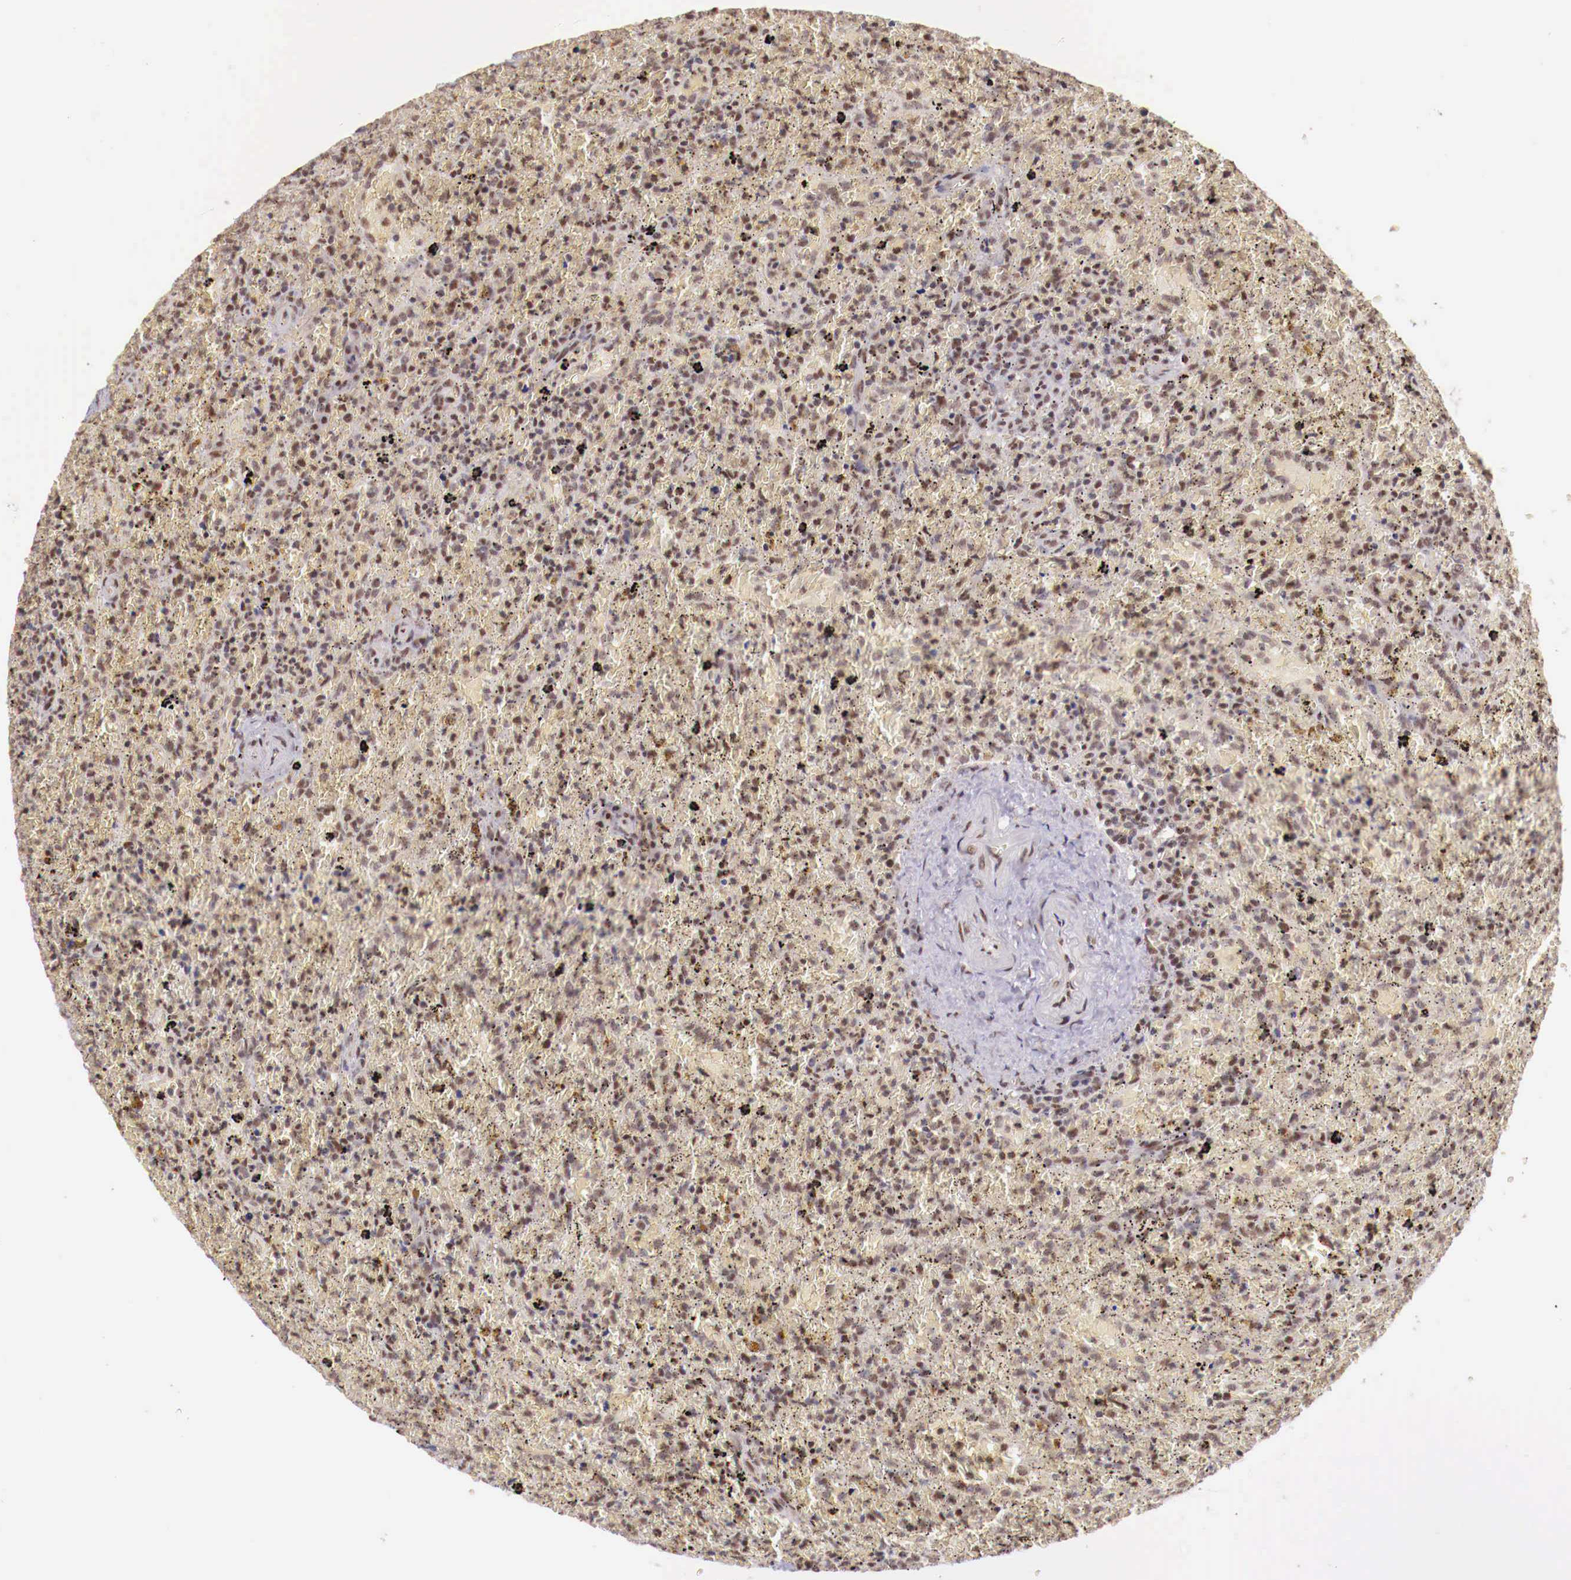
{"staining": {"intensity": "weak", "quantity": "<25%", "location": "nuclear"}, "tissue": "lymphoma", "cell_type": "Tumor cells", "image_type": "cancer", "snomed": [{"axis": "morphology", "description": "Malignant lymphoma, non-Hodgkin's type, High grade"}, {"axis": "topography", "description": "Spleen"}, {"axis": "topography", "description": "Lymph node"}], "caption": "Immunohistochemistry (IHC) image of neoplastic tissue: high-grade malignant lymphoma, non-Hodgkin's type stained with DAB (3,3'-diaminobenzidine) displays no significant protein expression in tumor cells.", "gene": "SP1", "patient": {"sex": "female", "age": 70}}